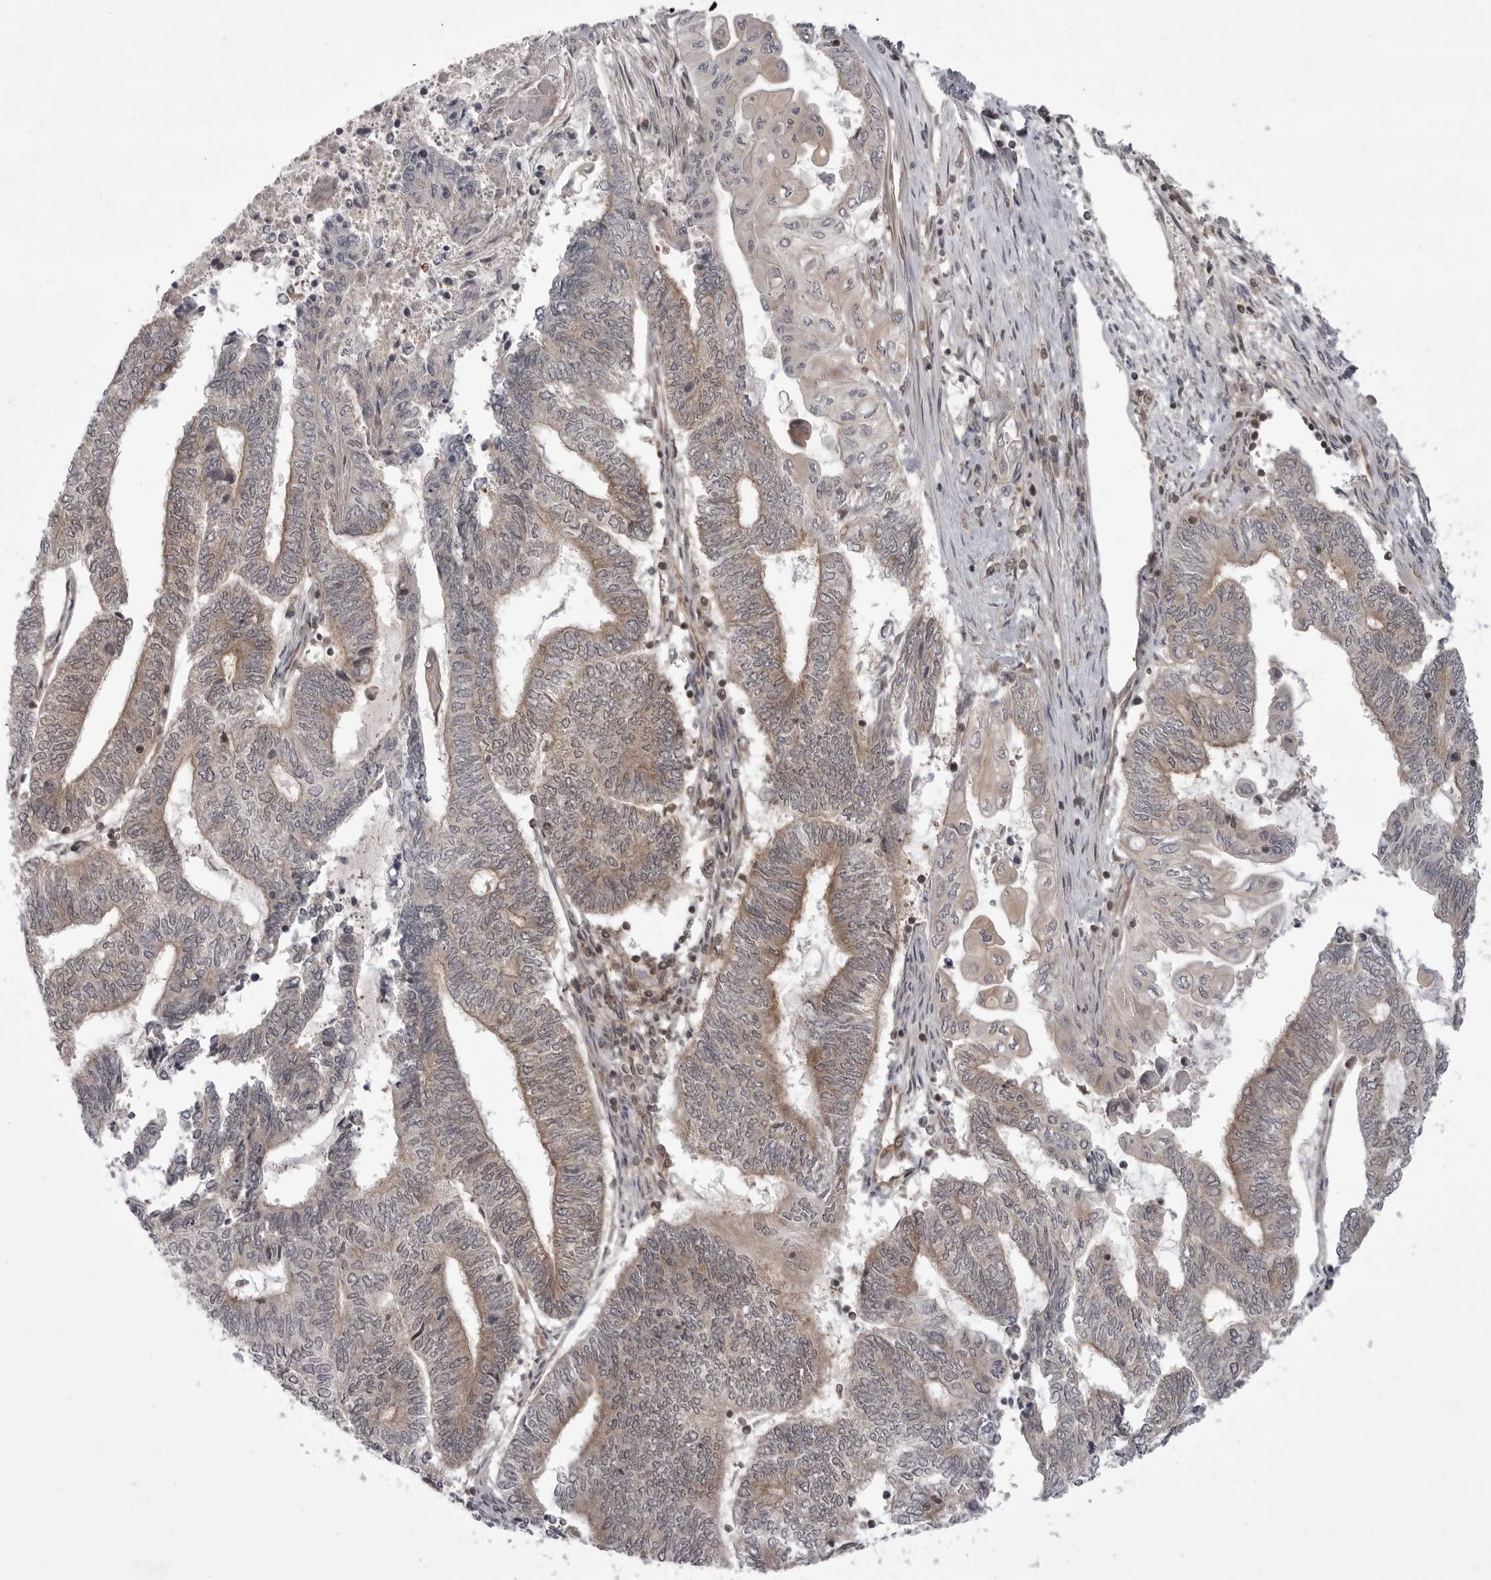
{"staining": {"intensity": "weak", "quantity": ">75%", "location": "cytoplasmic/membranous"}, "tissue": "endometrial cancer", "cell_type": "Tumor cells", "image_type": "cancer", "snomed": [{"axis": "morphology", "description": "Adenocarcinoma, NOS"}, {"axis": "topography", "description": "Uterus"}, {"axis": "topography", "description": "Endometrium"}], "caption": "Immunohistochemistry (IHC) micrograph of adenocarcinoma (endometrial) stained for a protein (brown), which displays low levels of weak cytoplasmic/membranous staining in about >75% of tumor cells.", "gene": "STK24", "patient": {"sex": "female", "age": 70}}